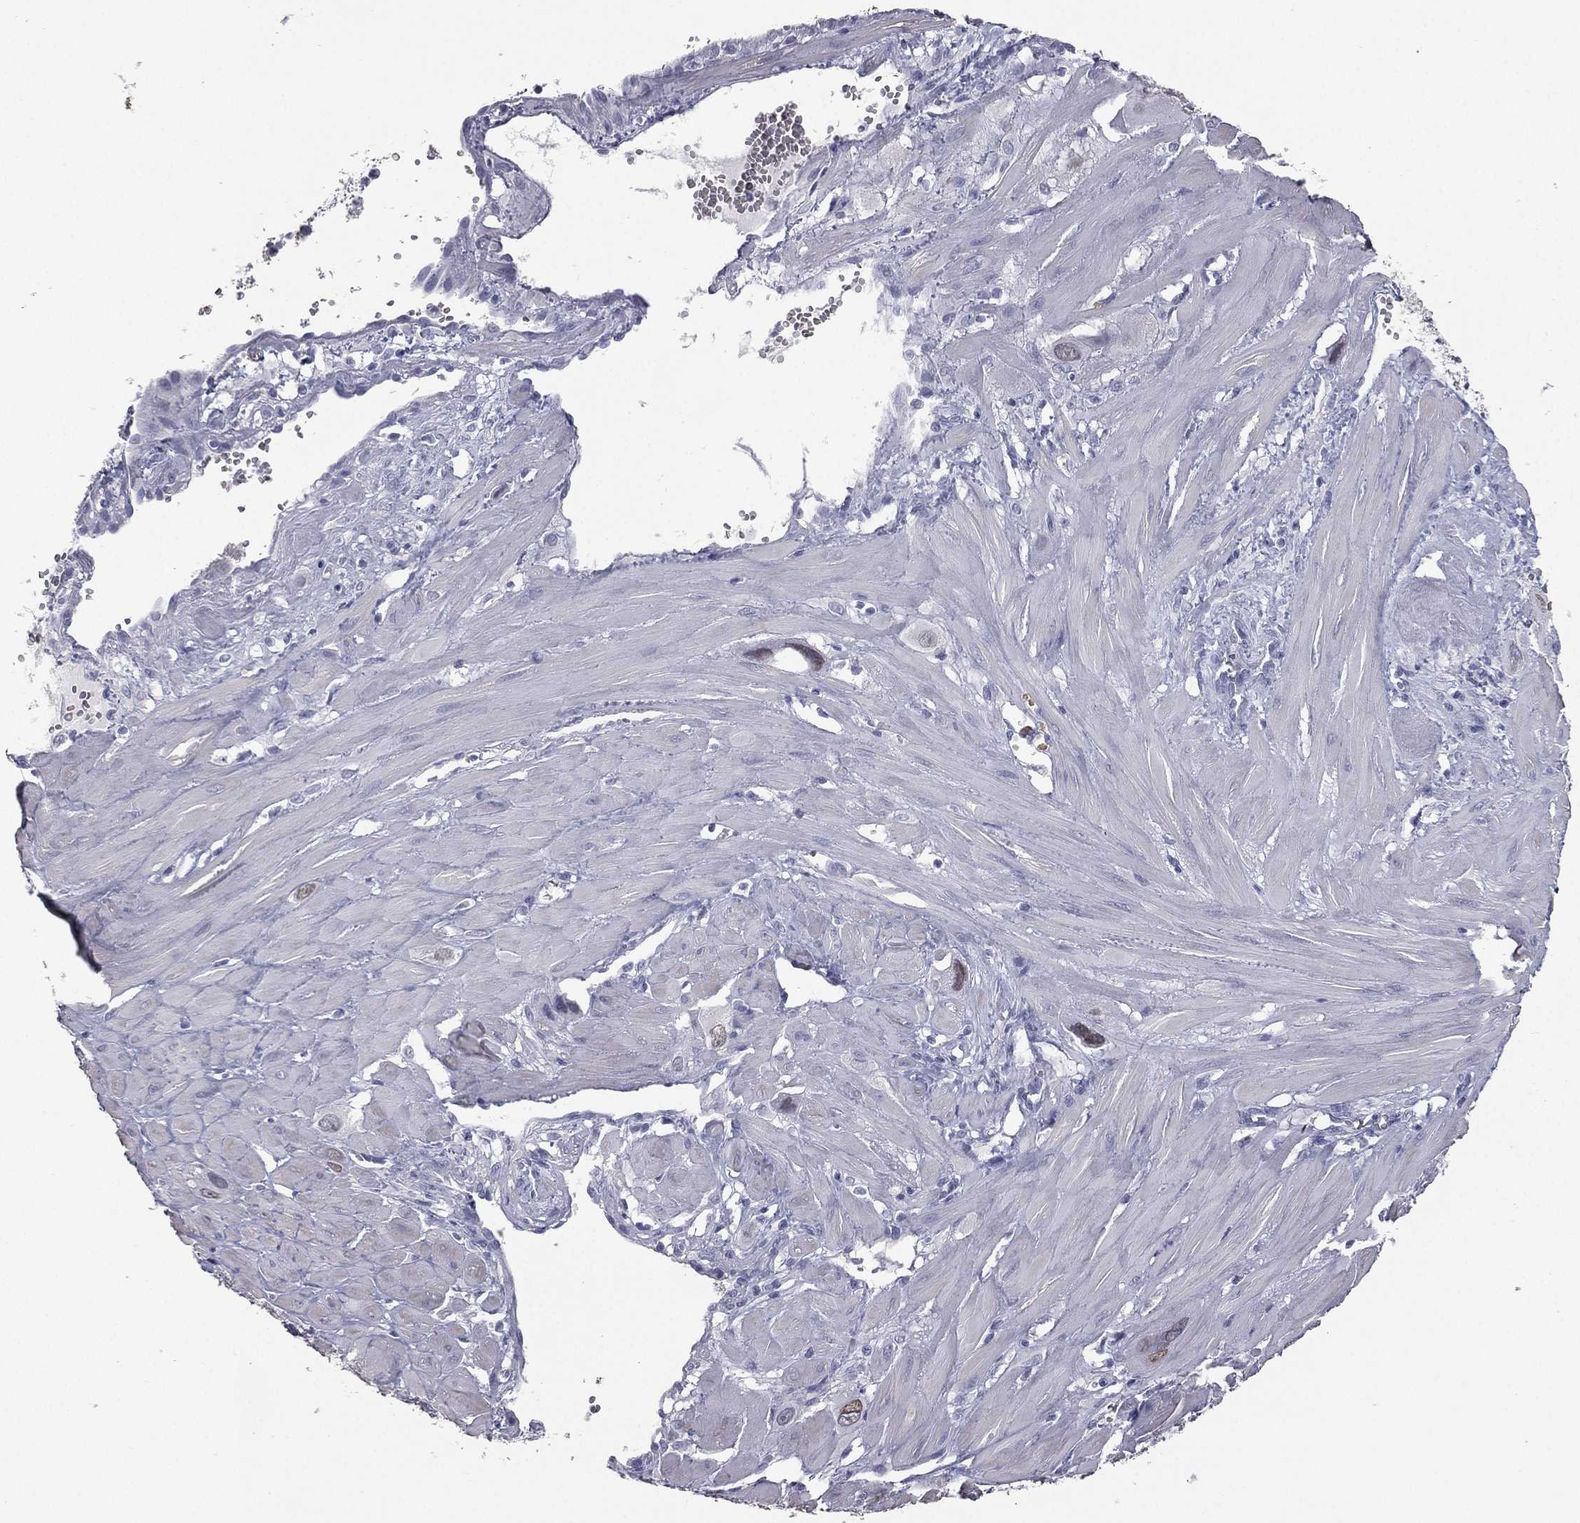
{"staining": {"intensity": "negative", "quantity": "none", "location": "none"}, "tissue": "cervical cancer", "cell_type": "Tumor cells", "image_type": "cancer", "snomed": [{"axis": "morphology", "description": "Squamous cell carcinoma, NOS"}, {"axis": "topography", "description": "Cervix"}], "caption": "Protein analysis of cervical squamous cell carcinoma displays no significant positivity in tumor cells. (DAB (3,3'-diaminobenzidine) IHC, high magnification).", "gene": "ESX1", "patient": {"sex": "female", "age": 34}}